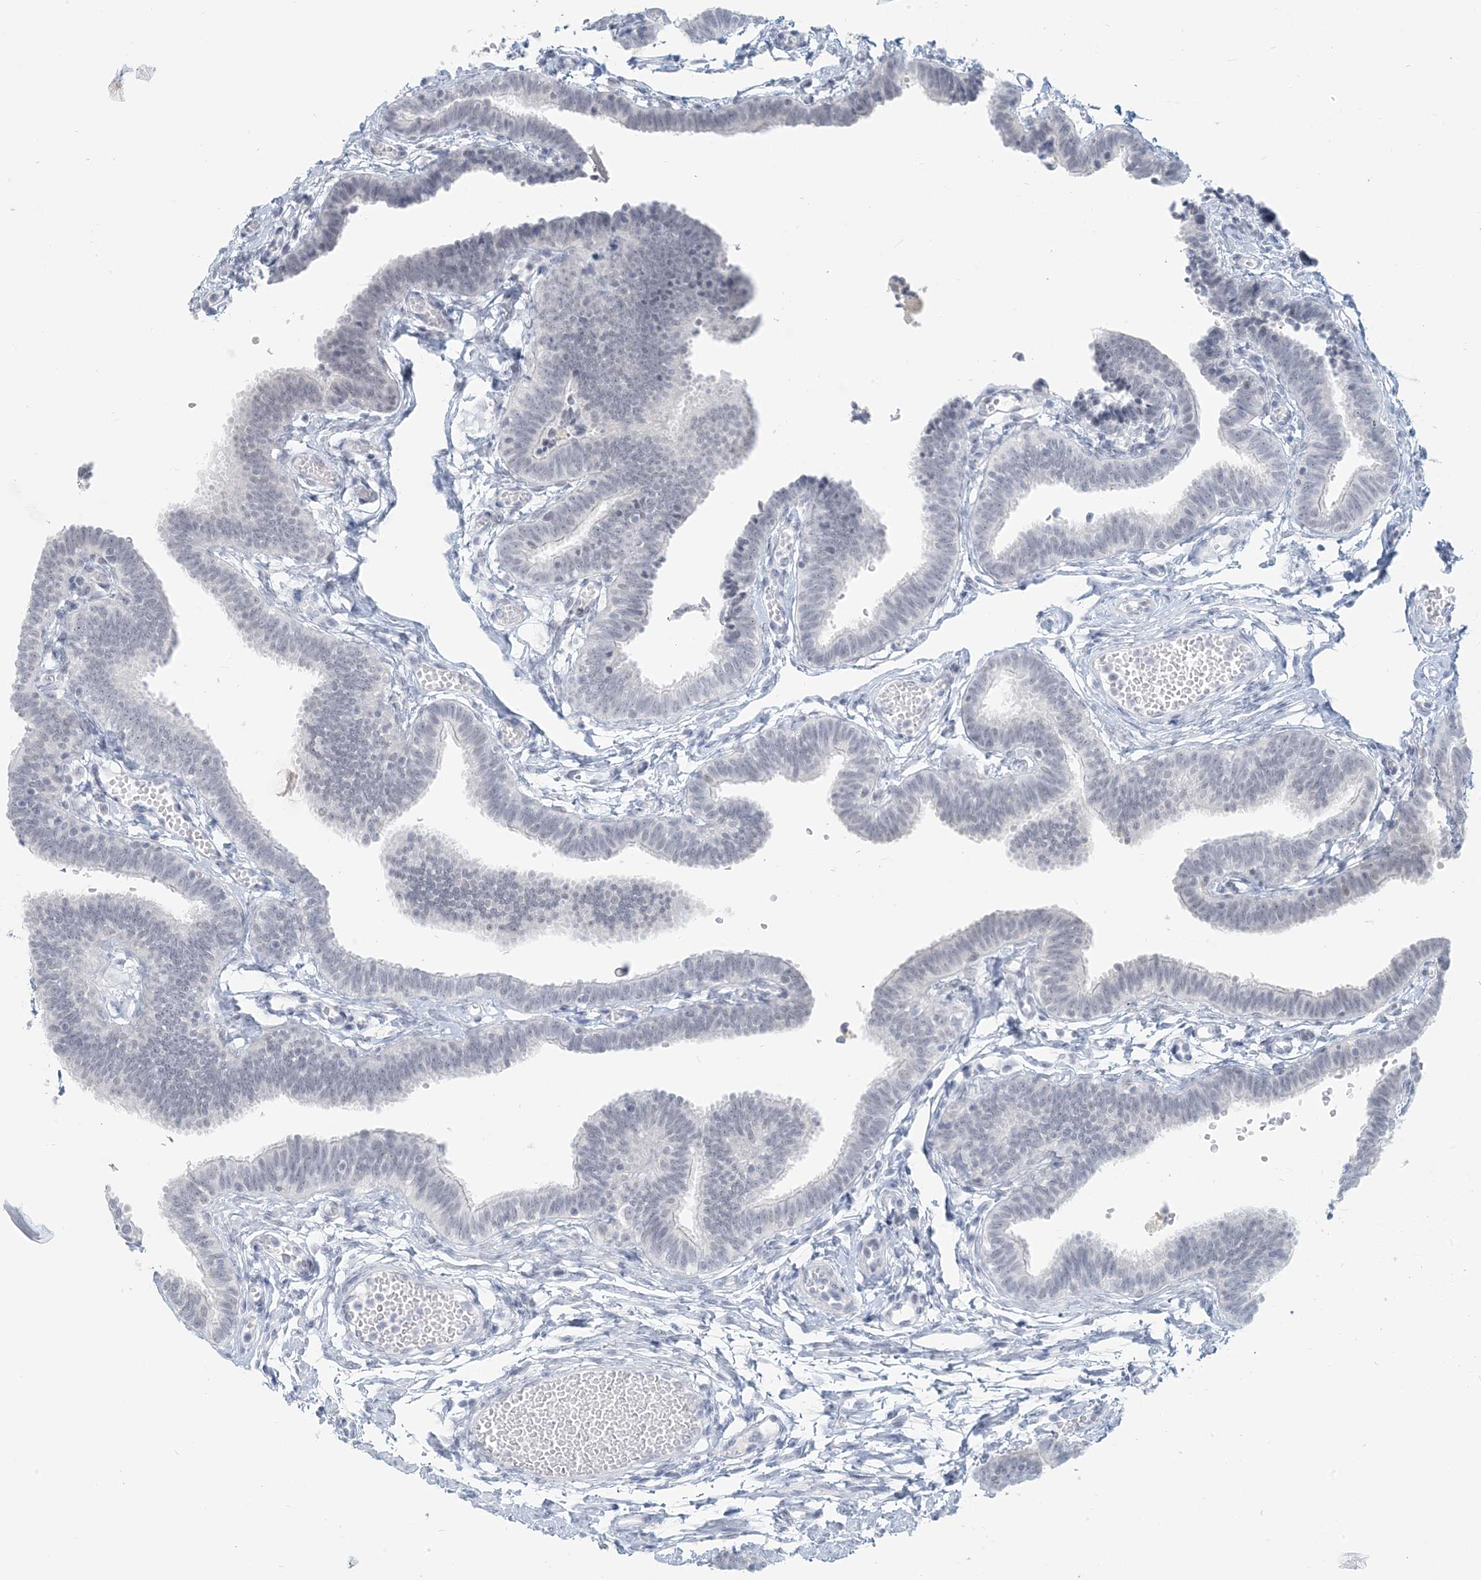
{"staining": {"intensity": "negative", "quantity": "none", "location": "none"}, "tissue": "fallopian tube", "cell_type": "Glandular cells", "image_type": "normal", "snomed": [{"axis": "morphology", "description": "Normal tissue, NOS"}, {"axis": "topography", "description": "Fallopian tube"}, {"axis": "topography", "description": "Ovary"}], "caption": "Glandular cells show no significant expression in benign fallopian tube.", "gene": "SCML1", "patient": {"sex": "female", "age": 23}}